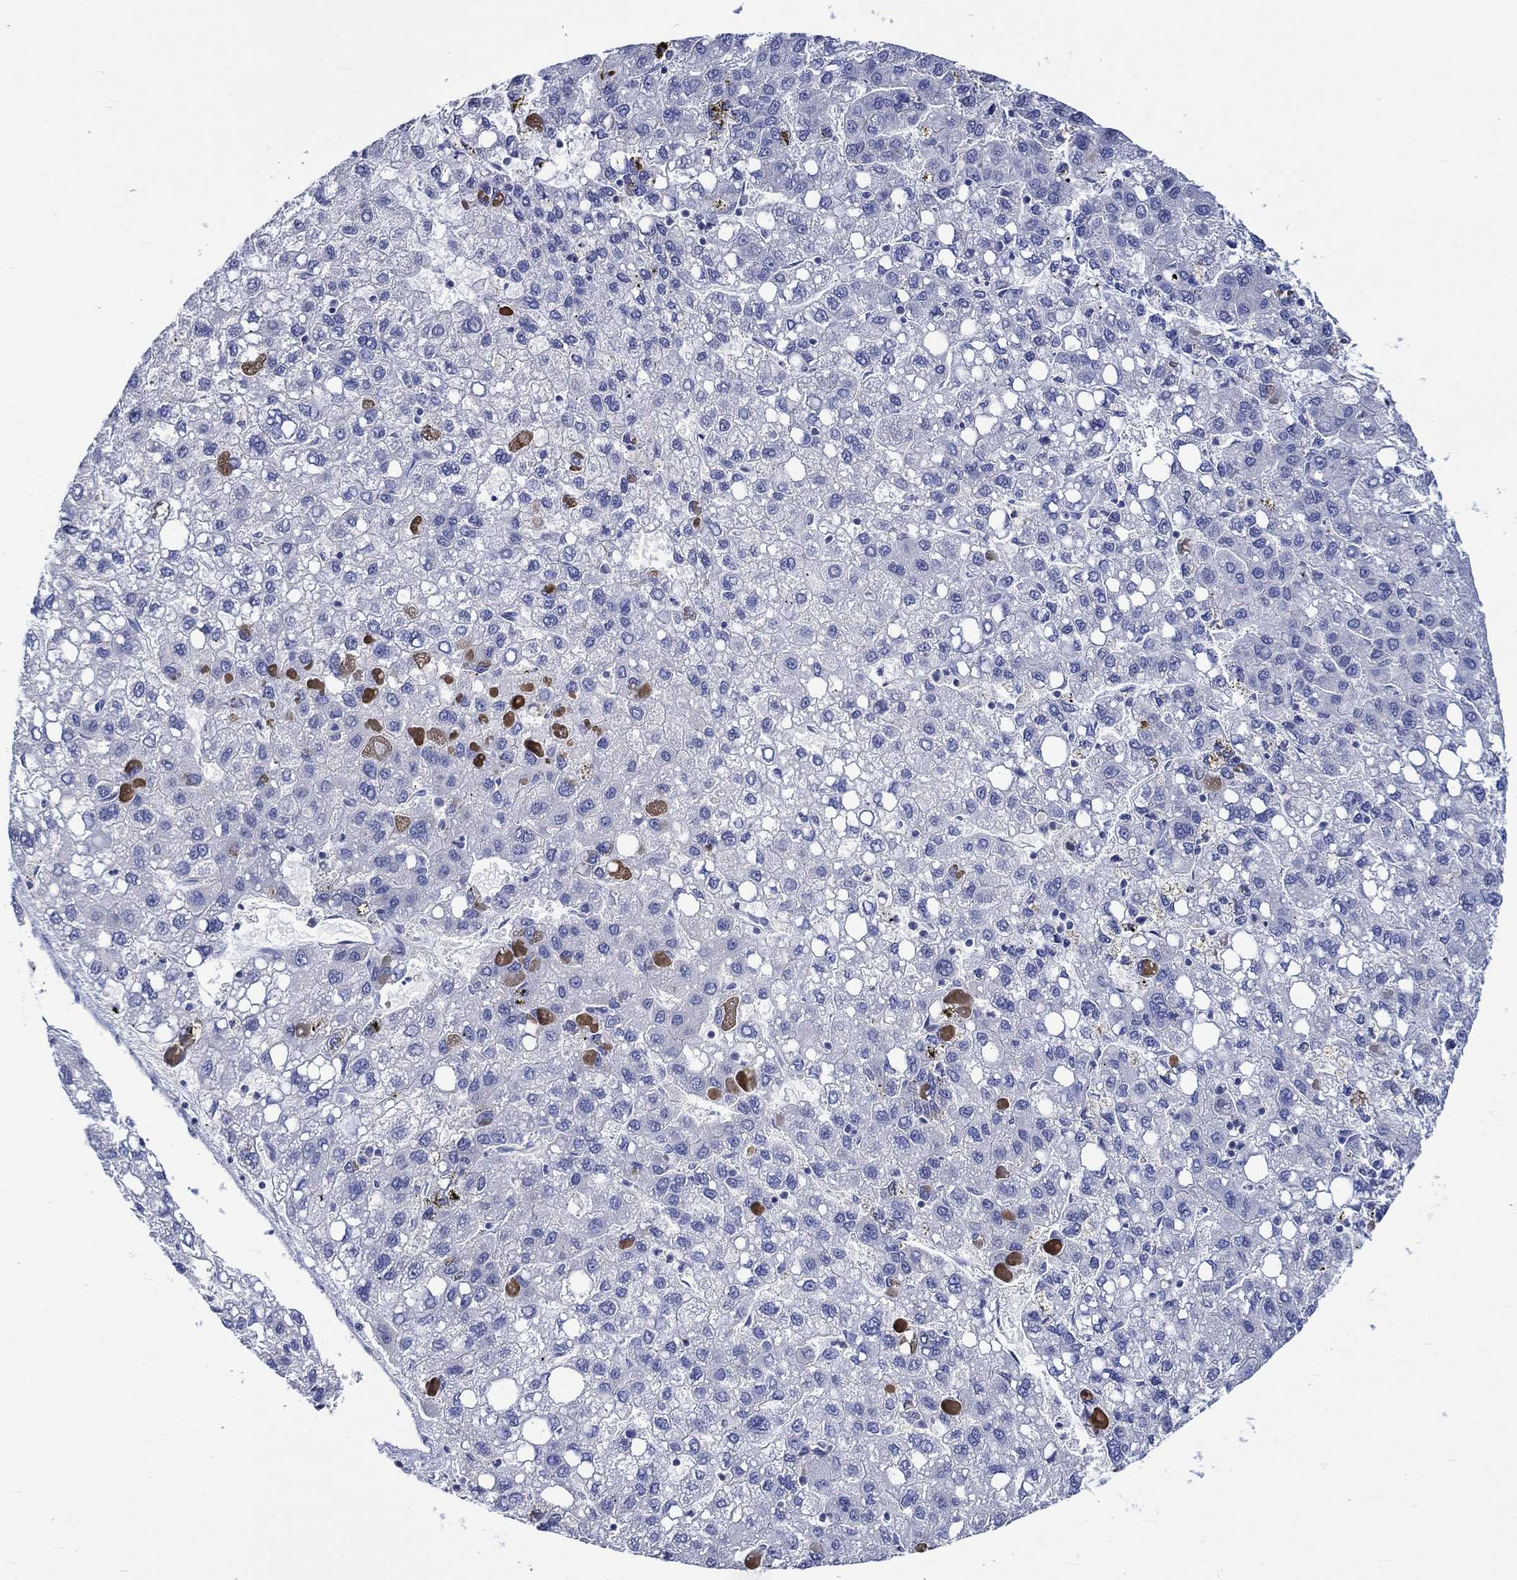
{"staining": {"intensity": "negative", "quantity": "none", "location": "none"}, "tissue": "liver cancer", "cell_type": "Tumor cells", "image_type": "cancer", "snomed": [{"axis": "morphology", "description": "Carcinoma, Hepatocellular, NOS"}, {"axis": "topography", "description": "Liver"}], "caption": "Tumor cells are negative for protein expression in human liver hepatocellular carcinoma.", "gene": "NRIP3", "patient": {"sex": "female", "age": 82}}